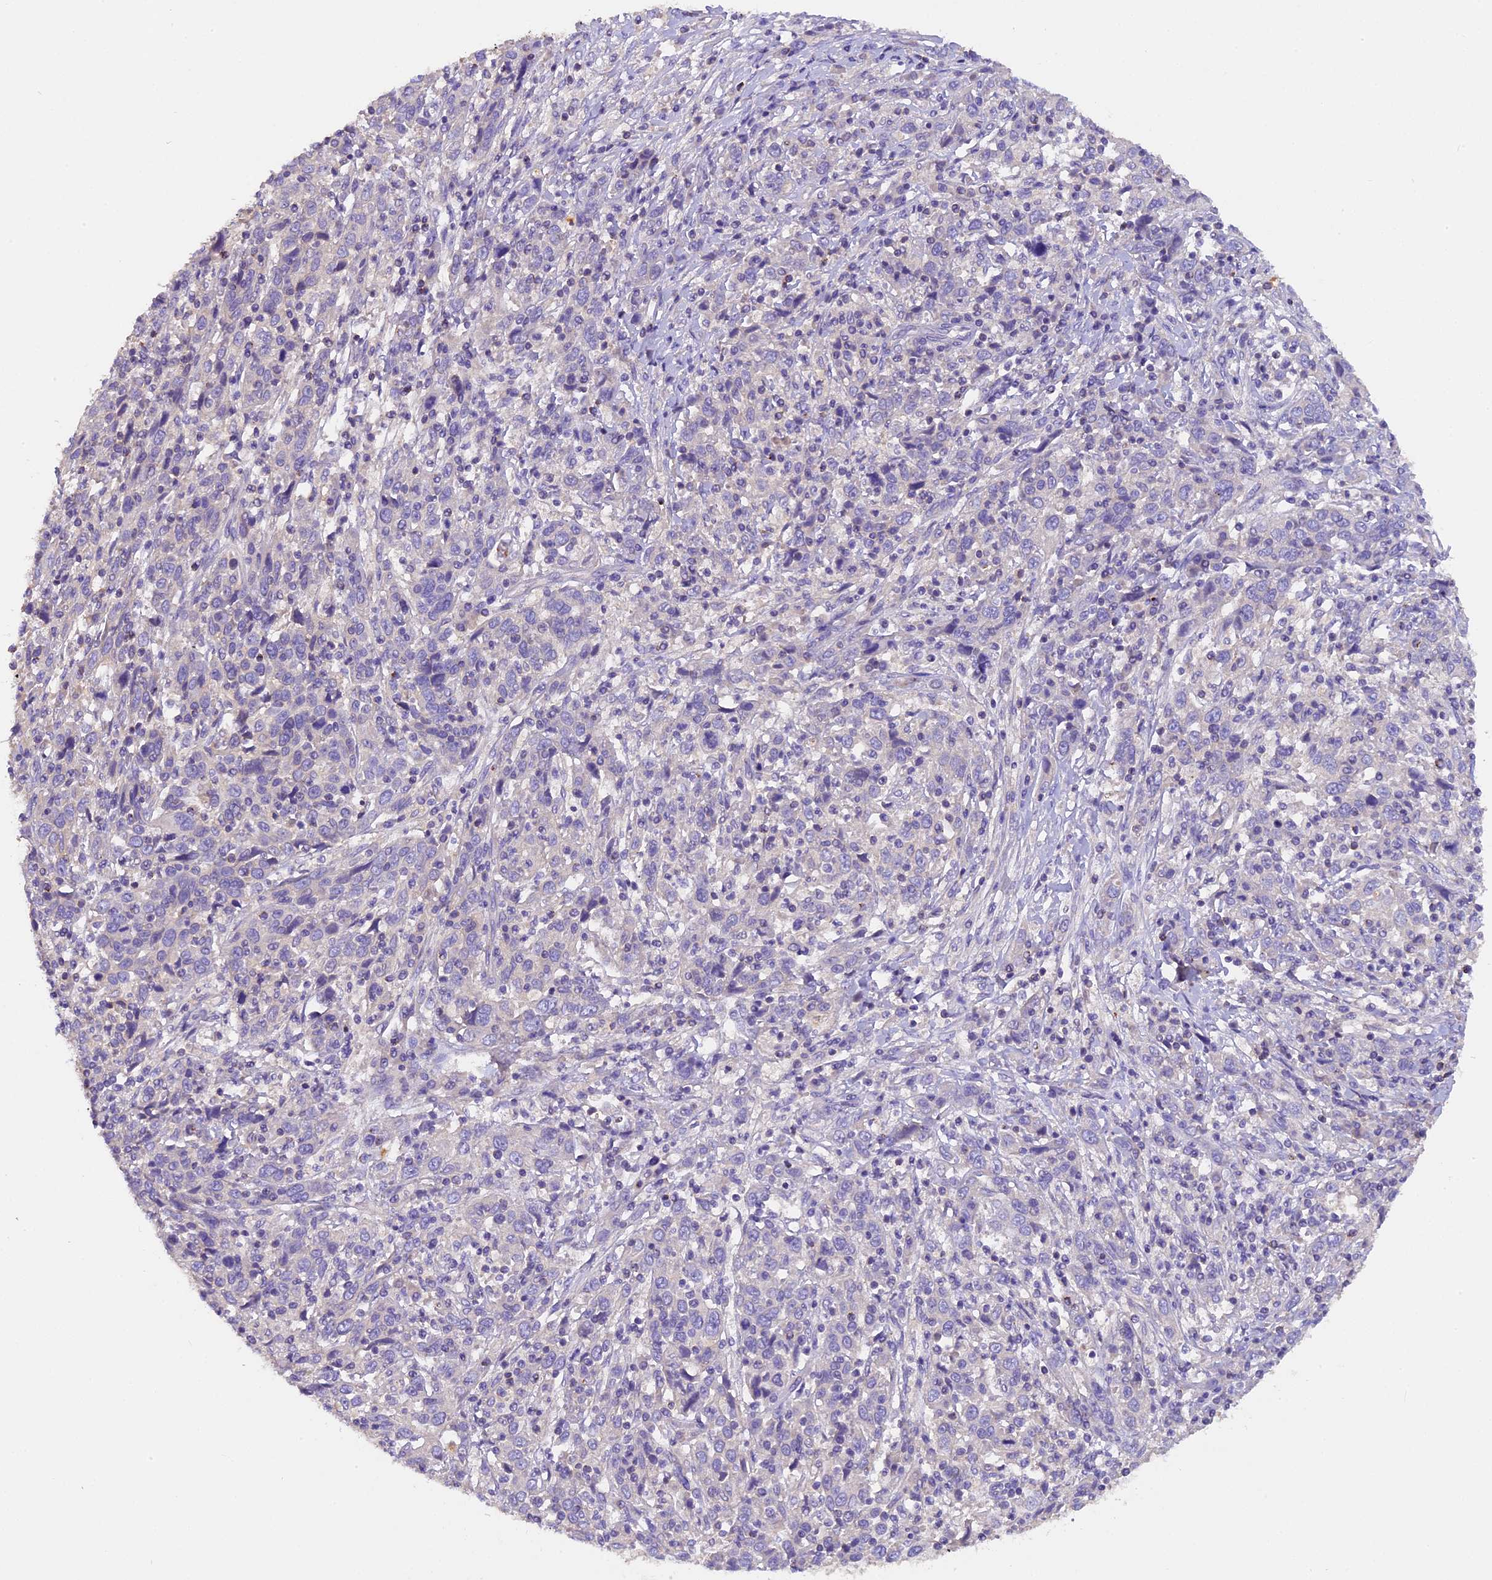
{"staining": {"intensity": "negative", "quantity": "none", "location": "none"}, "tissue": "cervical cancer", "cell_type": "Tumor cells", "image_type": "cancer", "snomed": [{"axis": "morphology", "description": "Squamous cell carcinoma, NOS"}, {"axis": "topography", "description": "Cervix"}], "caption": "Tumor cells show no significant staining in cervical cancer (squamous cell carcinoma). Nuclei are stained in blue.", "gene": "AP3B2", "patient": {"sex": "female", "age": 46}}